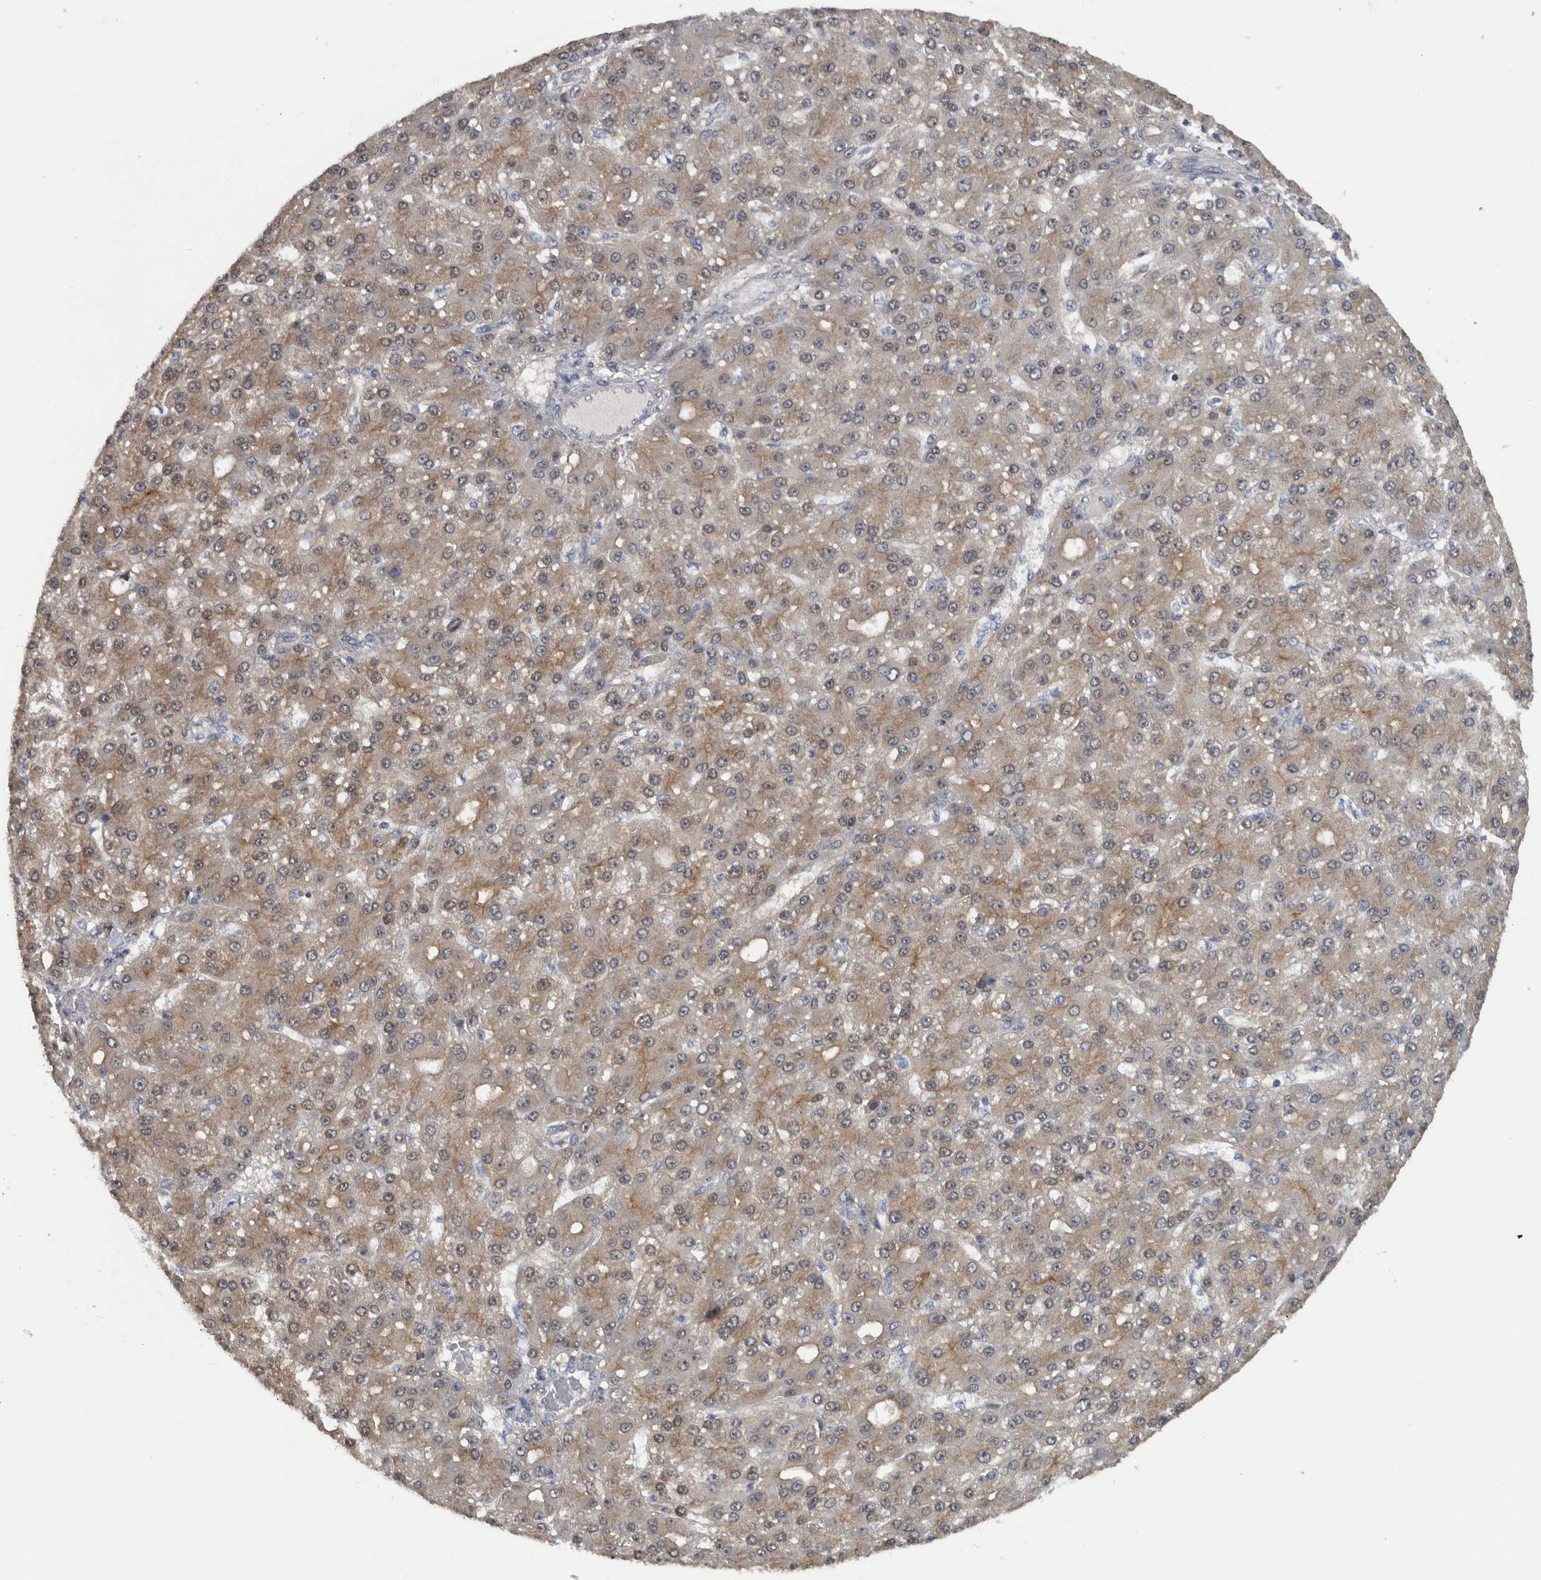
{"staining": {"intensity": "weak", "quantity": ">75%", "location": "cytoplasmic/membranous"}, "tissue": "liver cancer", "cell_type": "Tumor cells", "image_type": "cancer", "snomed": [{"axis": "morphology", "description": "Carcinoma, Hepatocellular, NOS"}, {"axis": "topography", "description": "Liver"}], "caption": "Immunohistochemical staining of liver cancer exhibits low levels of weak cytoplasmic/membranous expression in approximately >75% of tumor cells.", "gene": "NAPRT", "patient": {"sex": "male", "age": 67}}